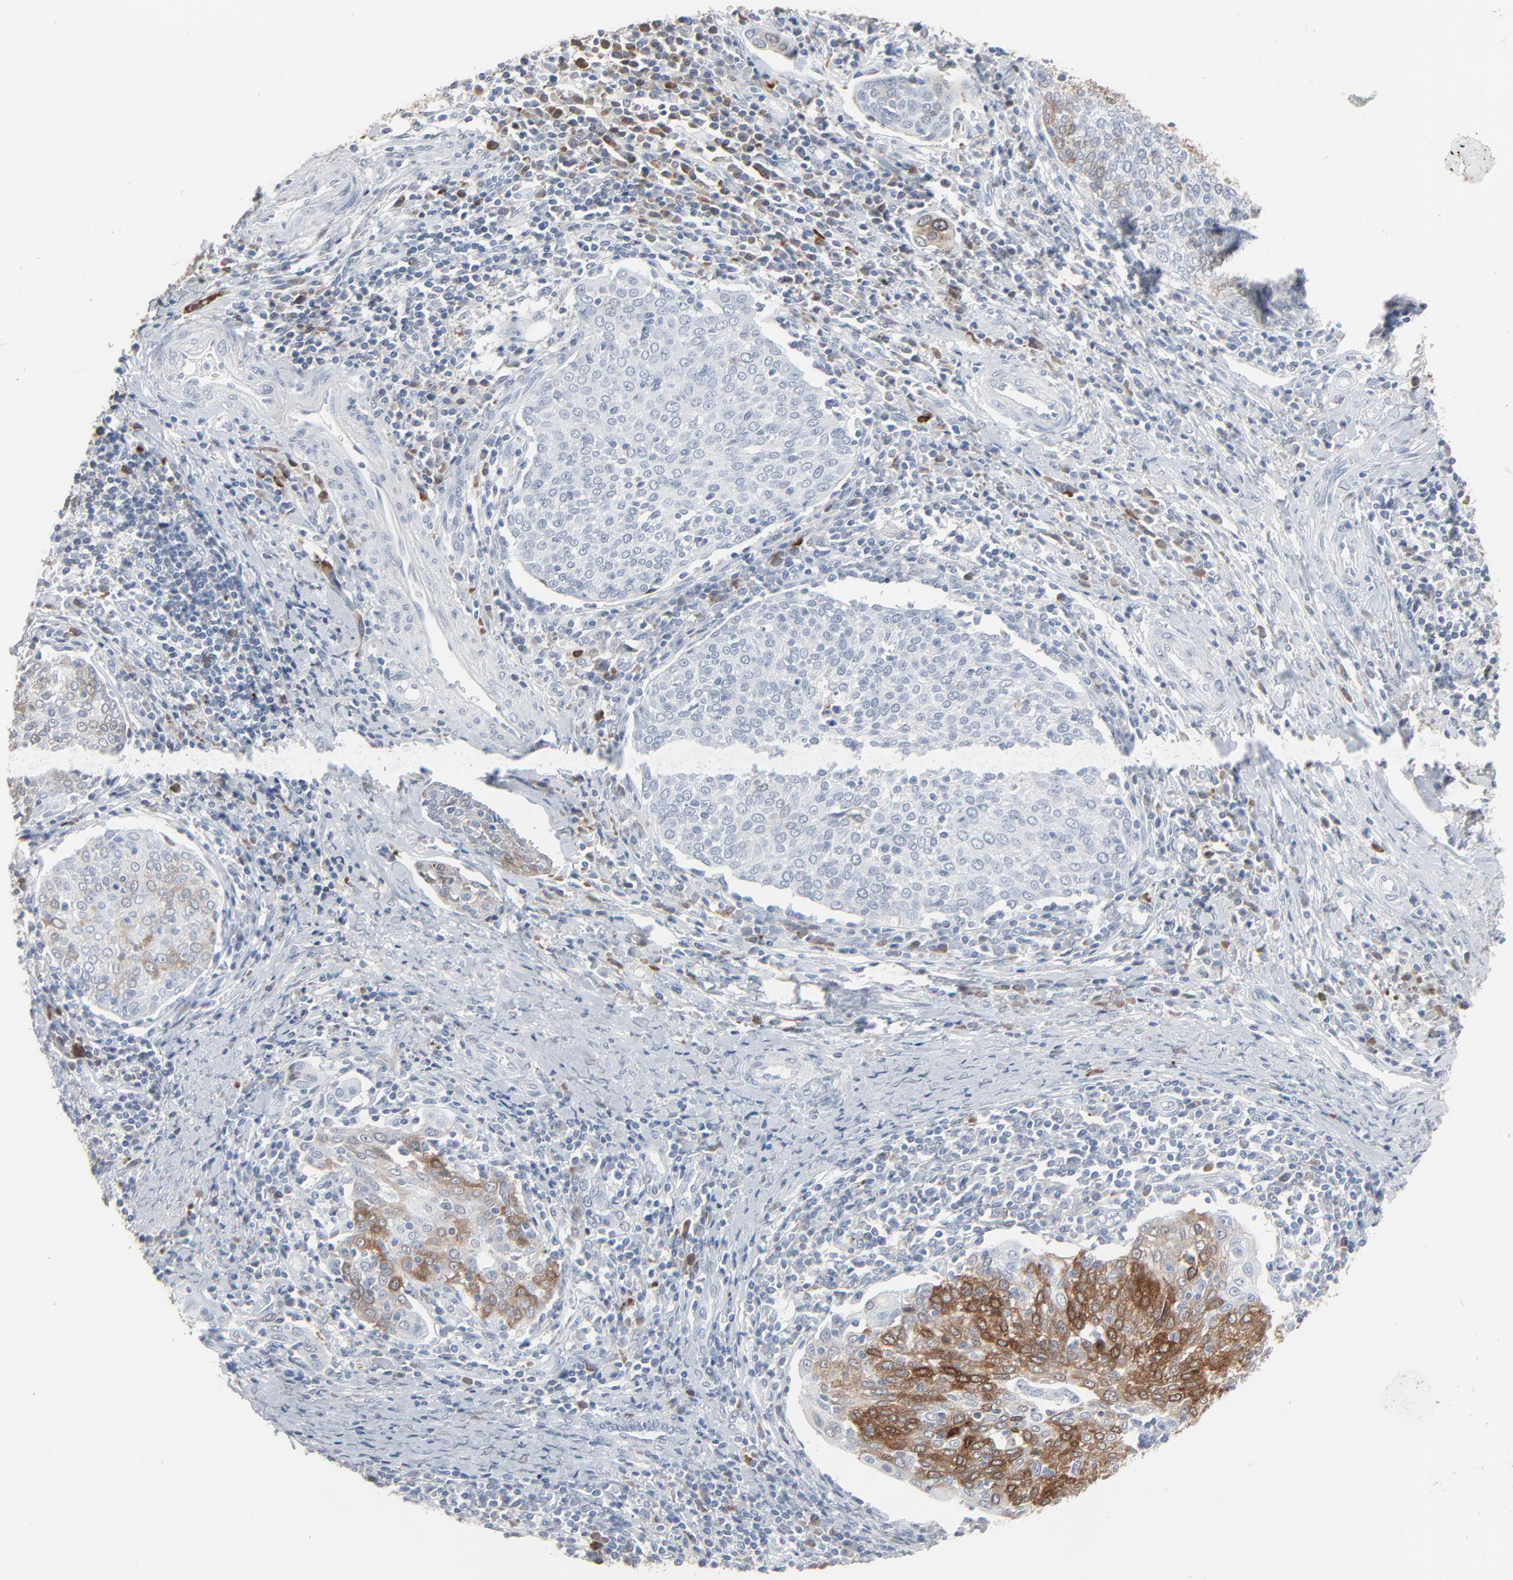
{"staining": {"intensity": "moderate", "quantity": "25%-75%", "location": "cytoplasmic/membranous"}, "tissue": "cervical cancer", "cell_type": "Tumor cells", "image_type": "cancer", "snomed": [{"axis": "morphology", "description": "Squamous cell carcinoma, NOS"}, {"axis": "topography", "description": "Cervix"}], "caption": "High-magnification brightfield microscopy of cervical cancer (squamous cell carcinoma) stained with DAB (3,3'-diaminobenzidine) (brown) and counterstained with hematoxylin (blue). tumor cells exhibit moderate cytoplasmic/membranous staining is identified in approximately25%-75% of cells.", "gene": "PHGDH", "patient": {"sex": "female", "age": 40}}